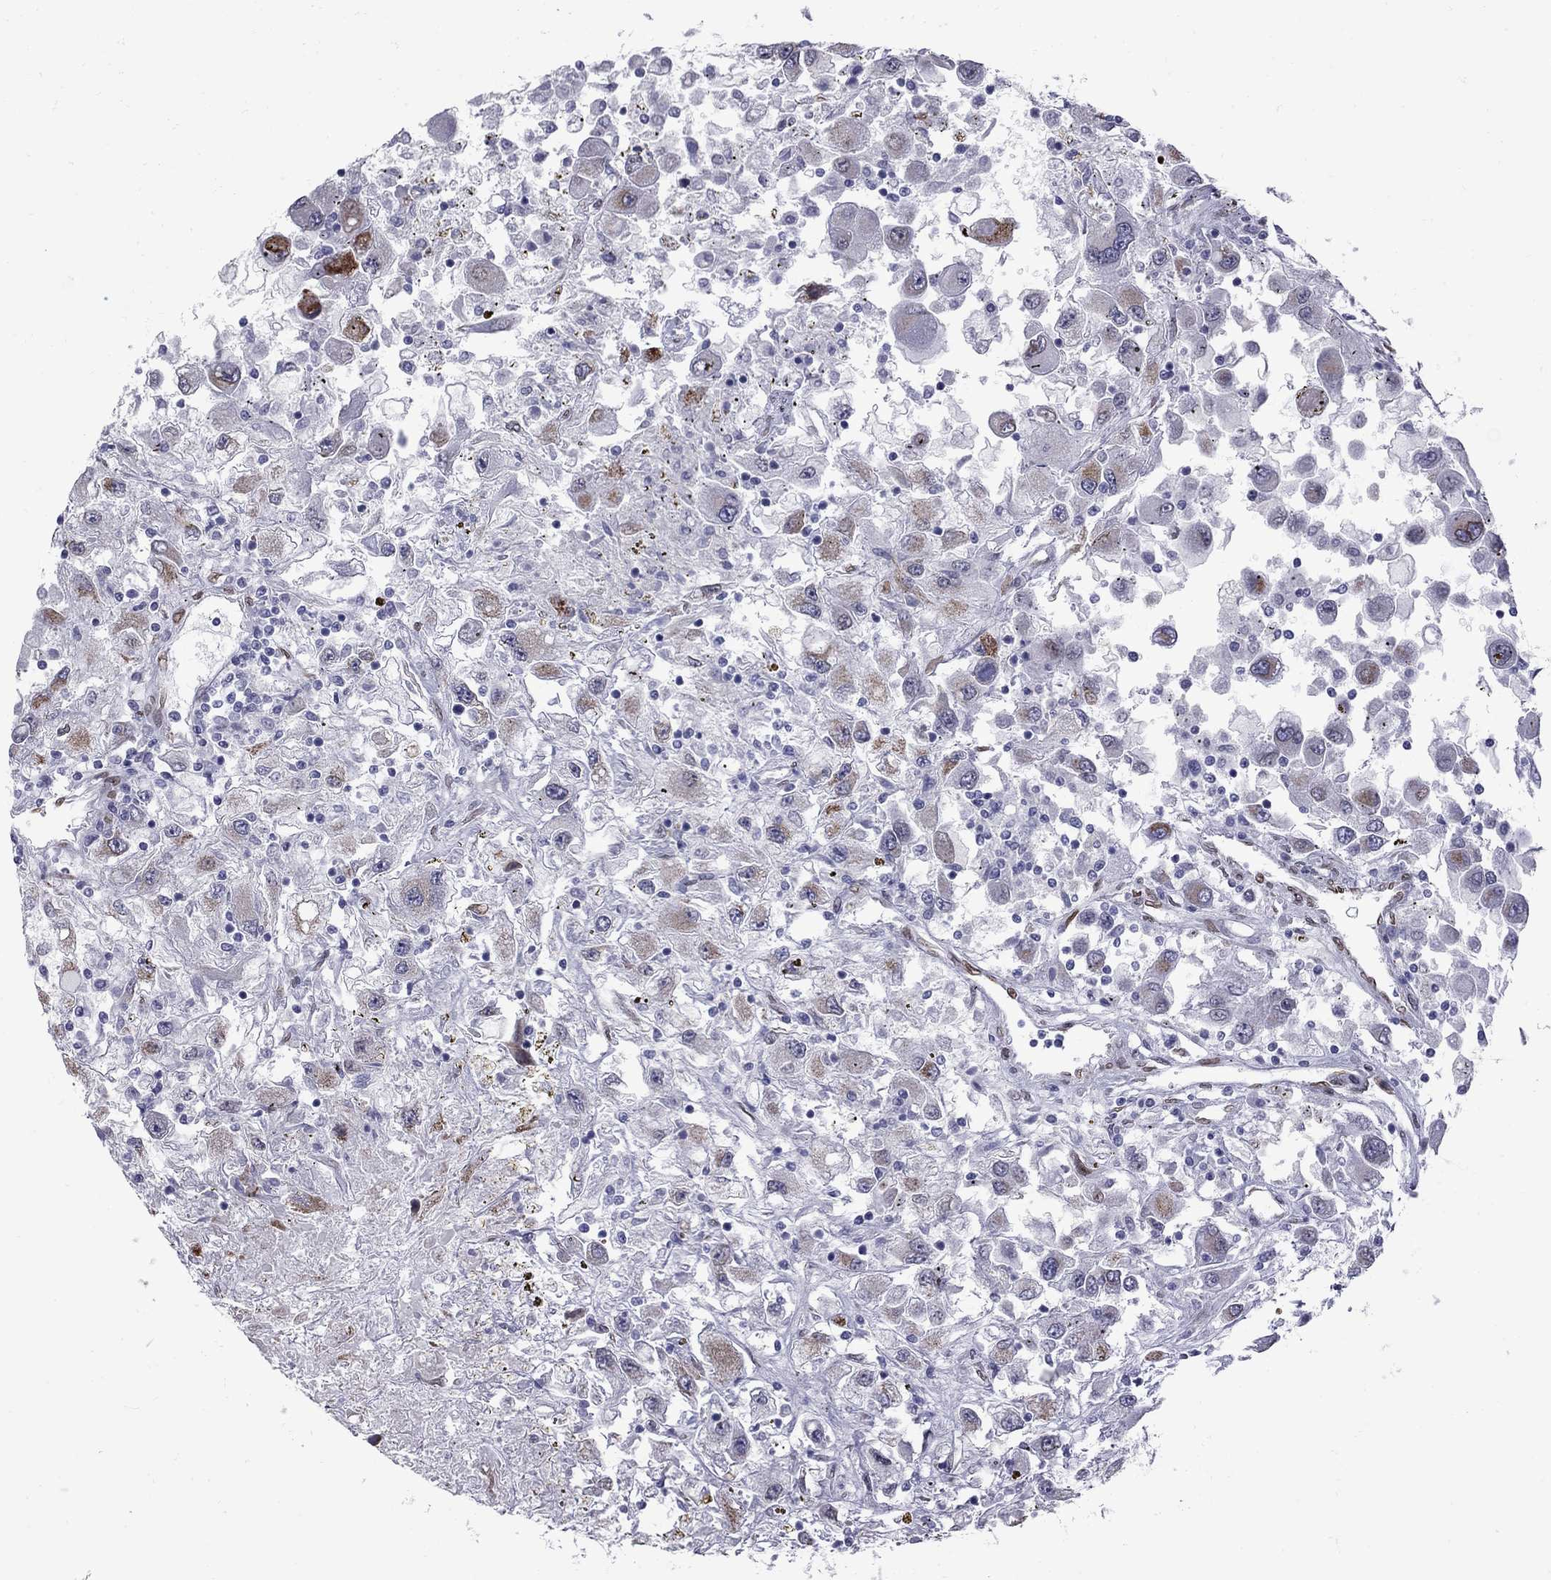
{"staining": {"intensity": "moderate", "quantity": "<25%", "location": "cytoplasmic/membranous"}, "tissue": "renal cancer", "cell_type": "Tumor cells", "image_type": "cancer", "snomed": [{"axis": "morphology", "description": "Adenocarcinoma, NOS"}, {"axis": "topography", "description": "Kidney"}], "caption": "Adenocarcinoma (renal) tissue exhibits moderate cytoplasmic/membranous expression in about <25% of tumor cells, visualized by immunohistochemistry. (DAB = brown stain, brightfield microscopy at high magnification).", "gene": "CLTCL1", "patient": {"sex": "female", "age": 67}}